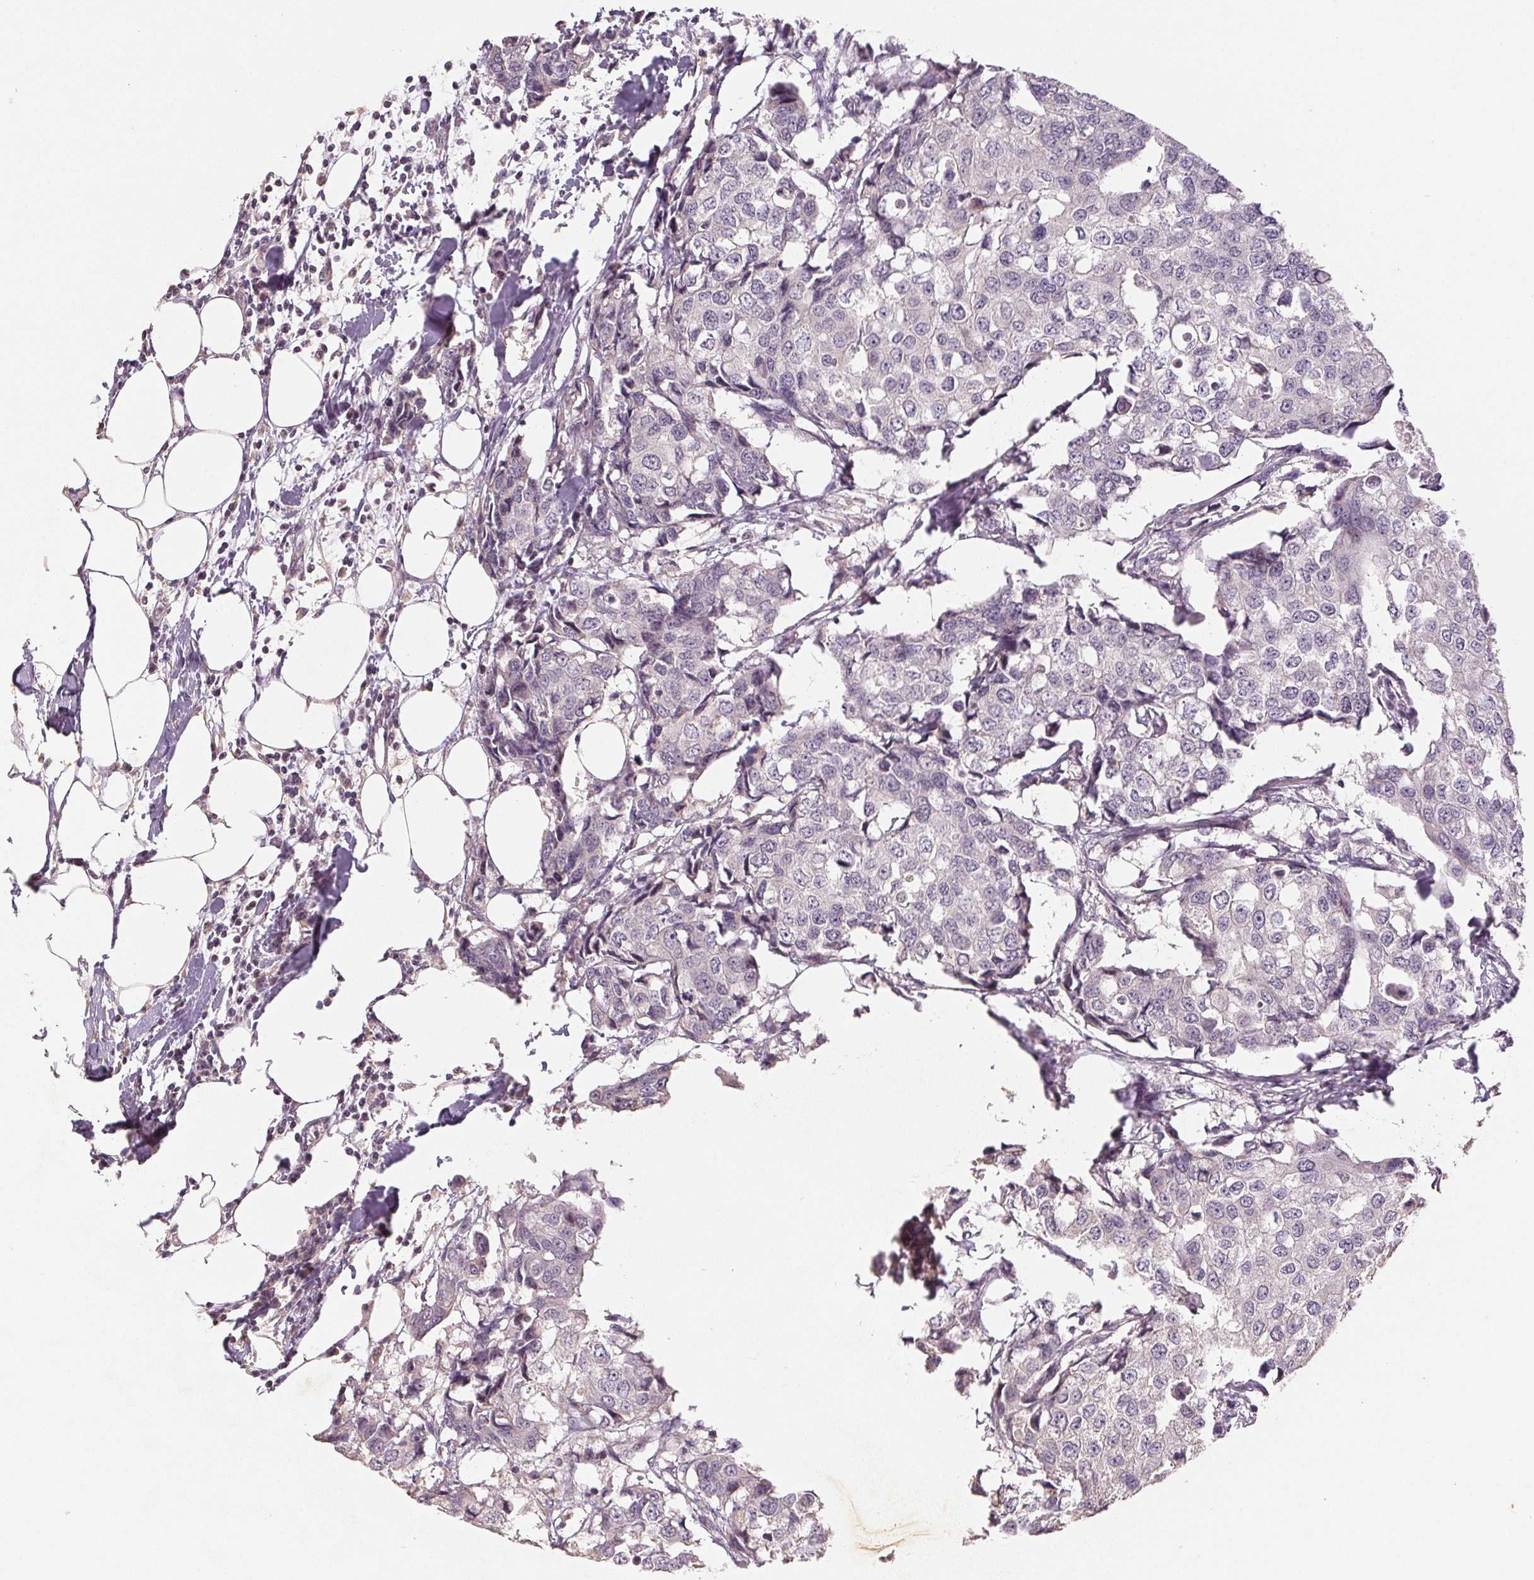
{"staining": {"intensity": "negative", "quantity": "none", "location": "none"}, "tissue": "breast cancer", "cell_type": "Tumor cells", "image_type": "cancer", "snomed": [{"axis": "morphology", "description": "Duct carcinoma"}, {"axis": "topography", "description": "Breast"}], "caption": "This is an immunohistochemistry (IHC) micrograph of human breast cancer (infiltrating ductal carcinoma). There is no expression in tumor cells.", "gene": "COX14", "patient": {"sex": "female", "age": 27}}